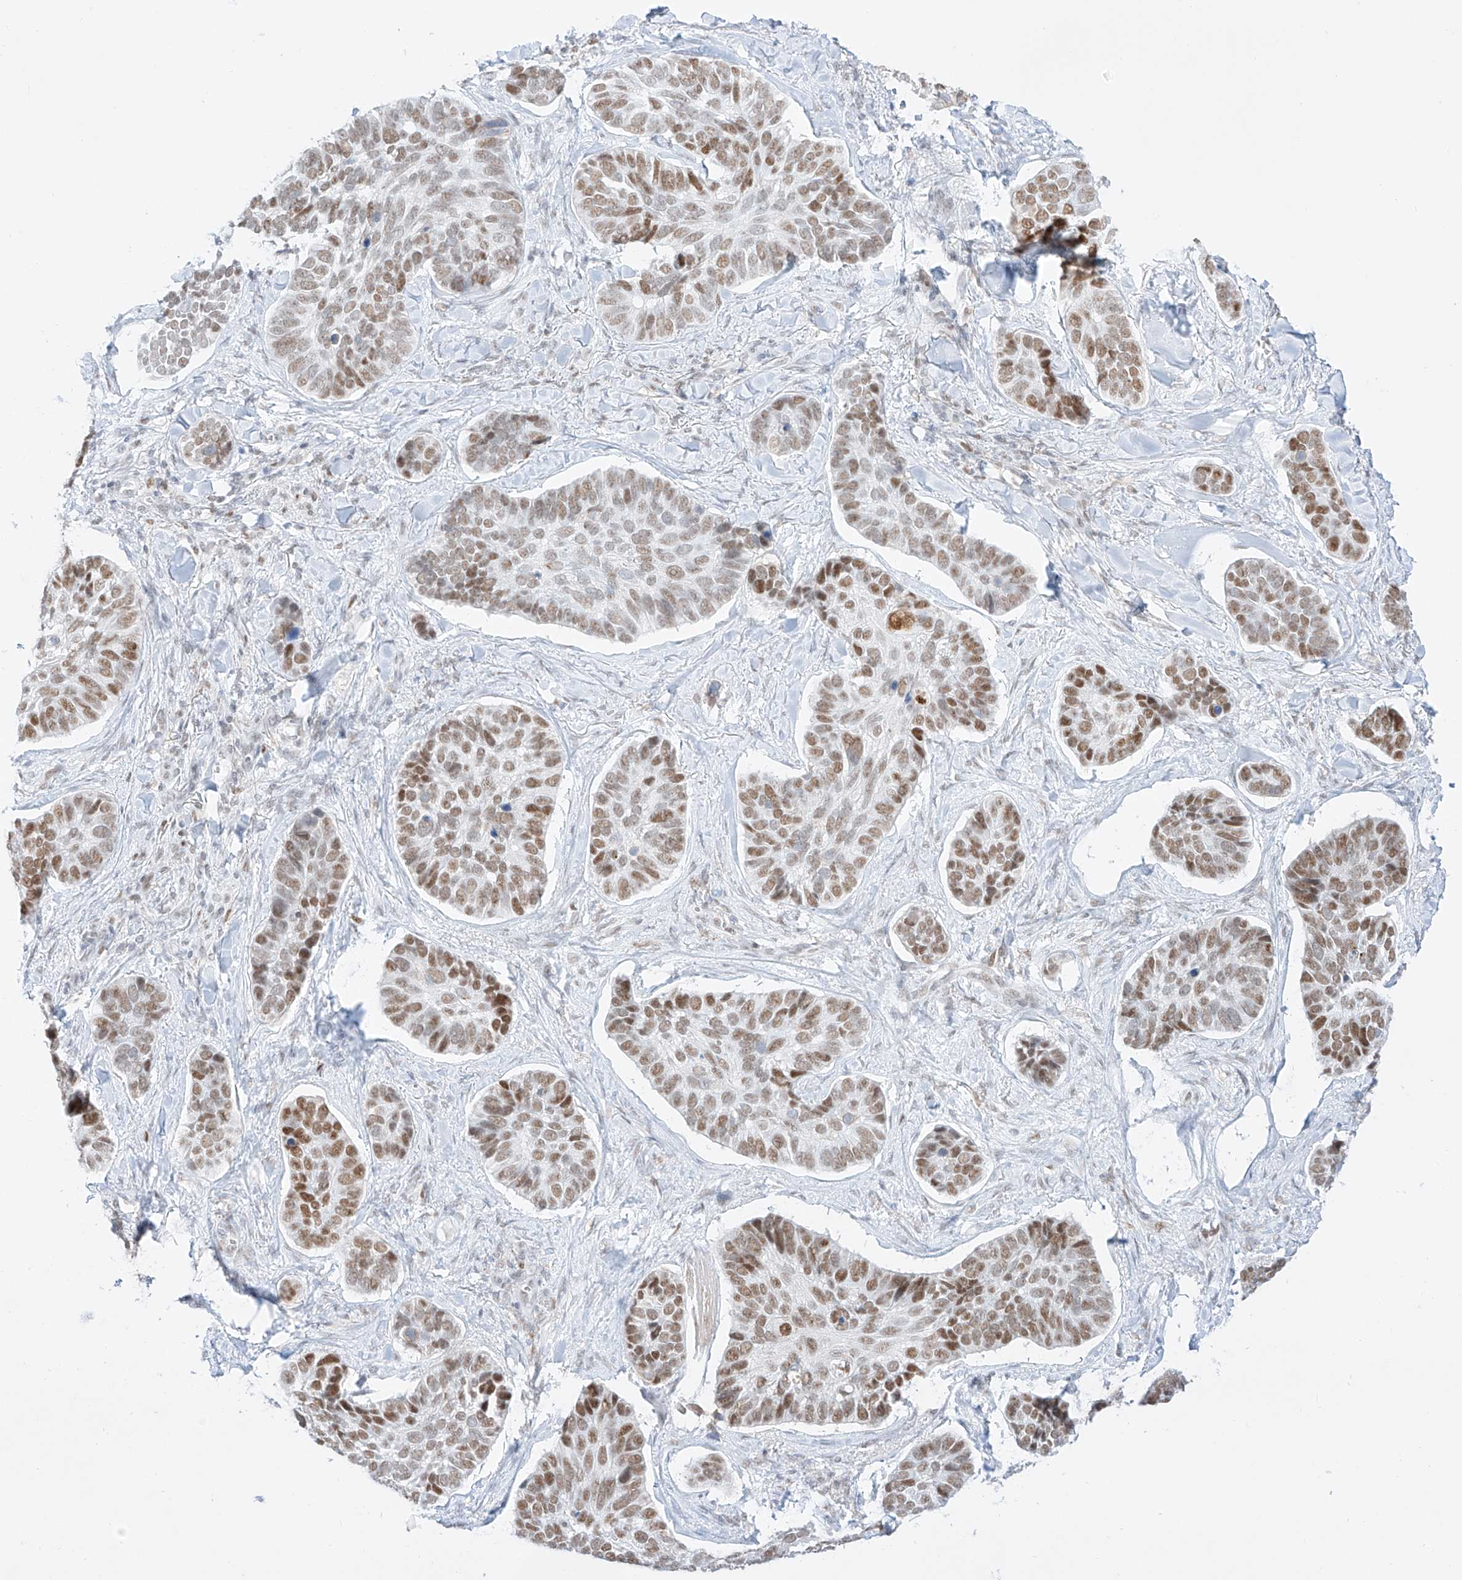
{"staining": {"intensity": "strong", "quantity": "25%-75%", "location": "nuclear"}, "tissue": "skin cancer", "cell_type": "Tumor cells", "image_type": "cancer", "snomed": [{"axis": "morphology", "description": "Basal cell carcinoma"}, {"axis": "topography", "description": "Skin"}], "caption": "A micrograph of human skin cancer stained for a protein reveals strong nuclear brown staining in tumor cells. (Brightfield microscopy of DAB IHC at high magnification).", "gene": "APIP", "patient": {"sex": "male", "age": 62}}